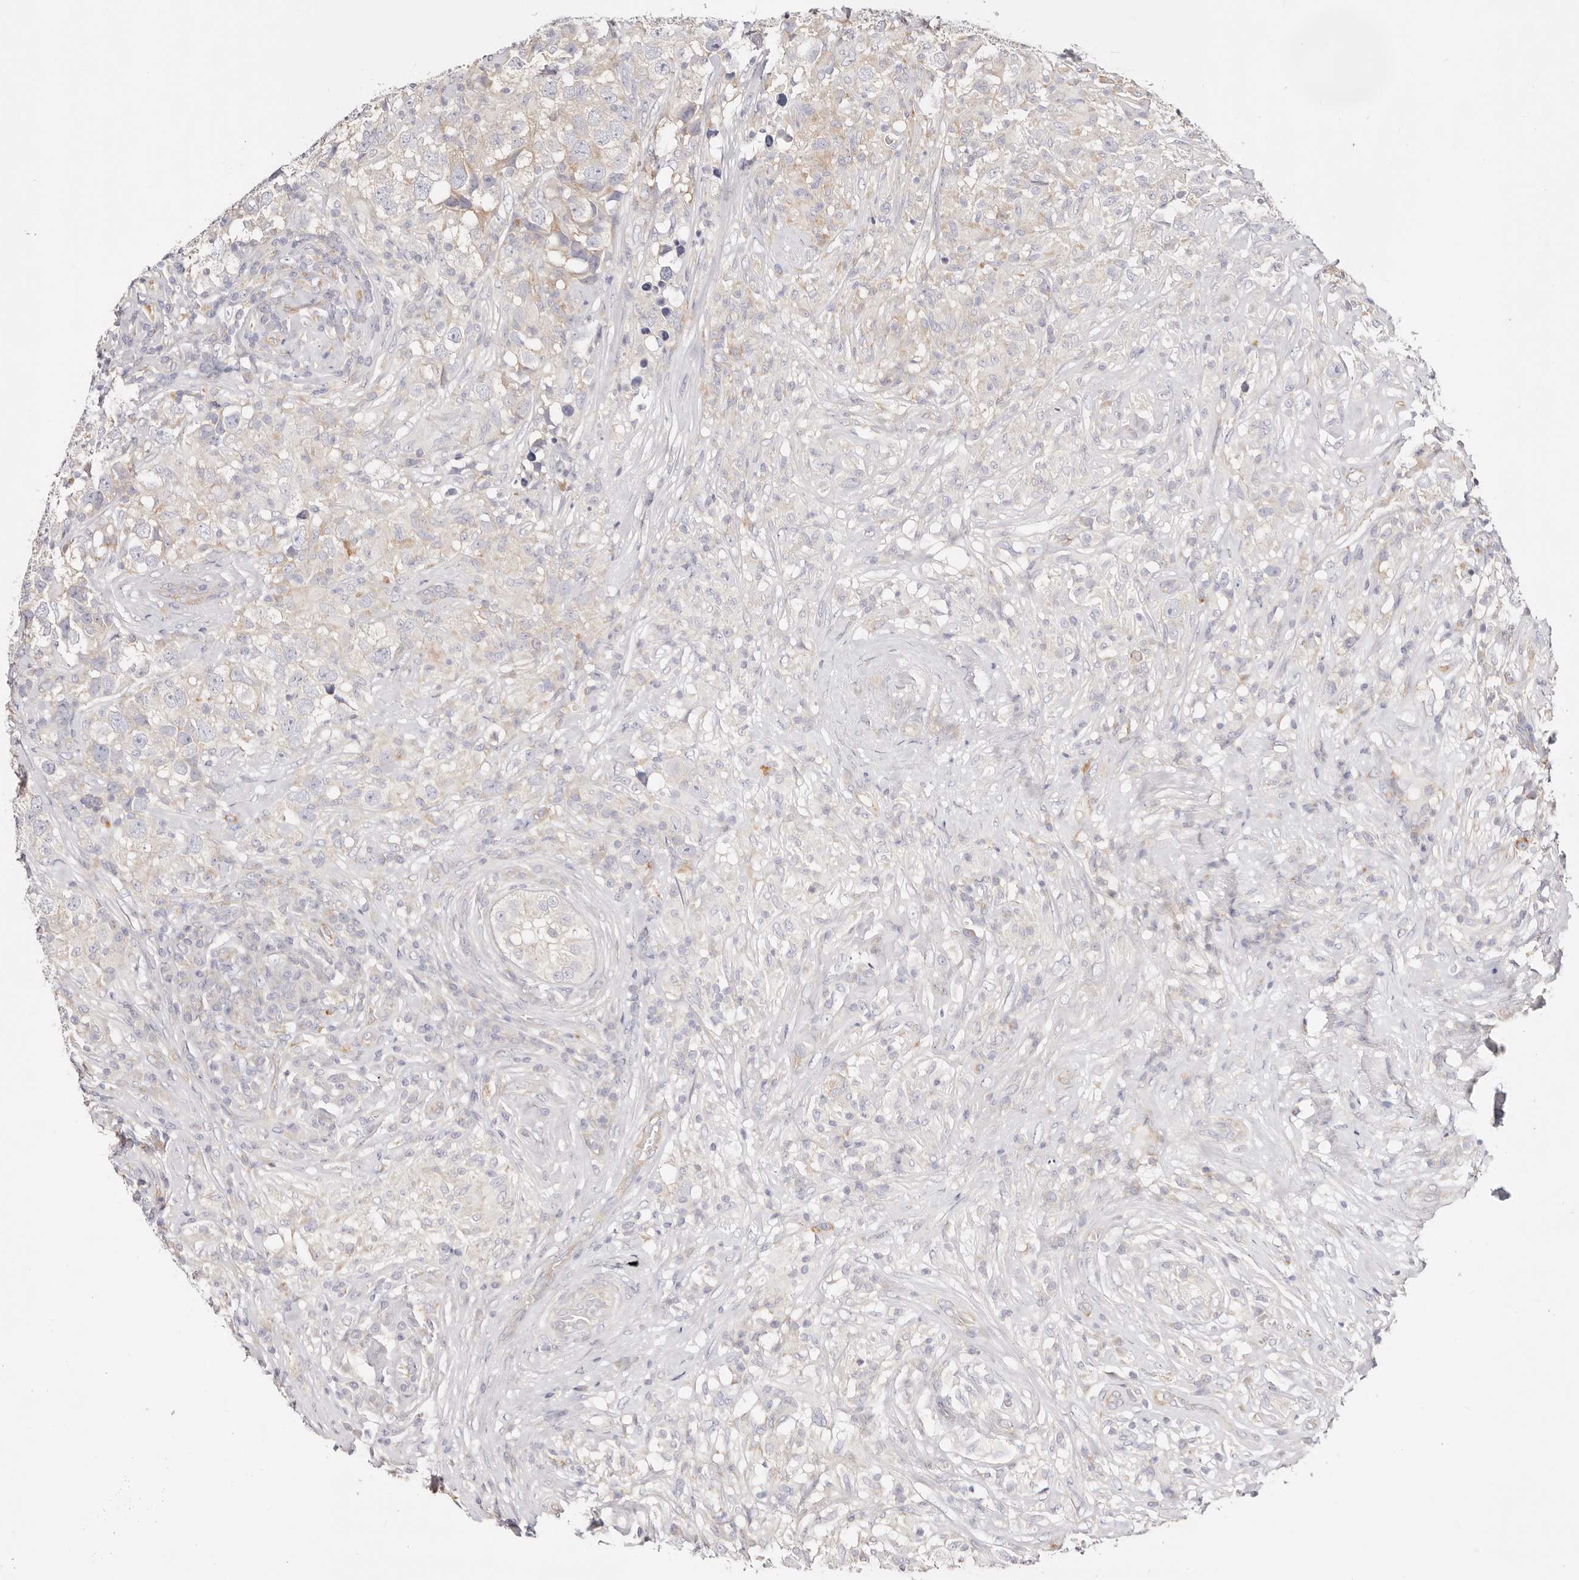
{"staining": {"intensity": "negative", "quantity": "none", "location": "none"}, "tissue": "testis cancer", "cell_type": "Tumor cells", "image_type": "cancer", "snomed": [{"axis": "morphology", "description": "Seminoma, NOS"}, {"axis": "topography", "description": "Testis"}], "caption": "DAB immunohistochemical staining of testis seminoma shows no significant staining in tumor cells. (DAB (3,3'-diaminobenzidine) immunohistochemistry (IHC) visualized using brightfield microscopy, high magnification).", "gene": "GNA13", "patient": {"sex": "male", "age": 49}}